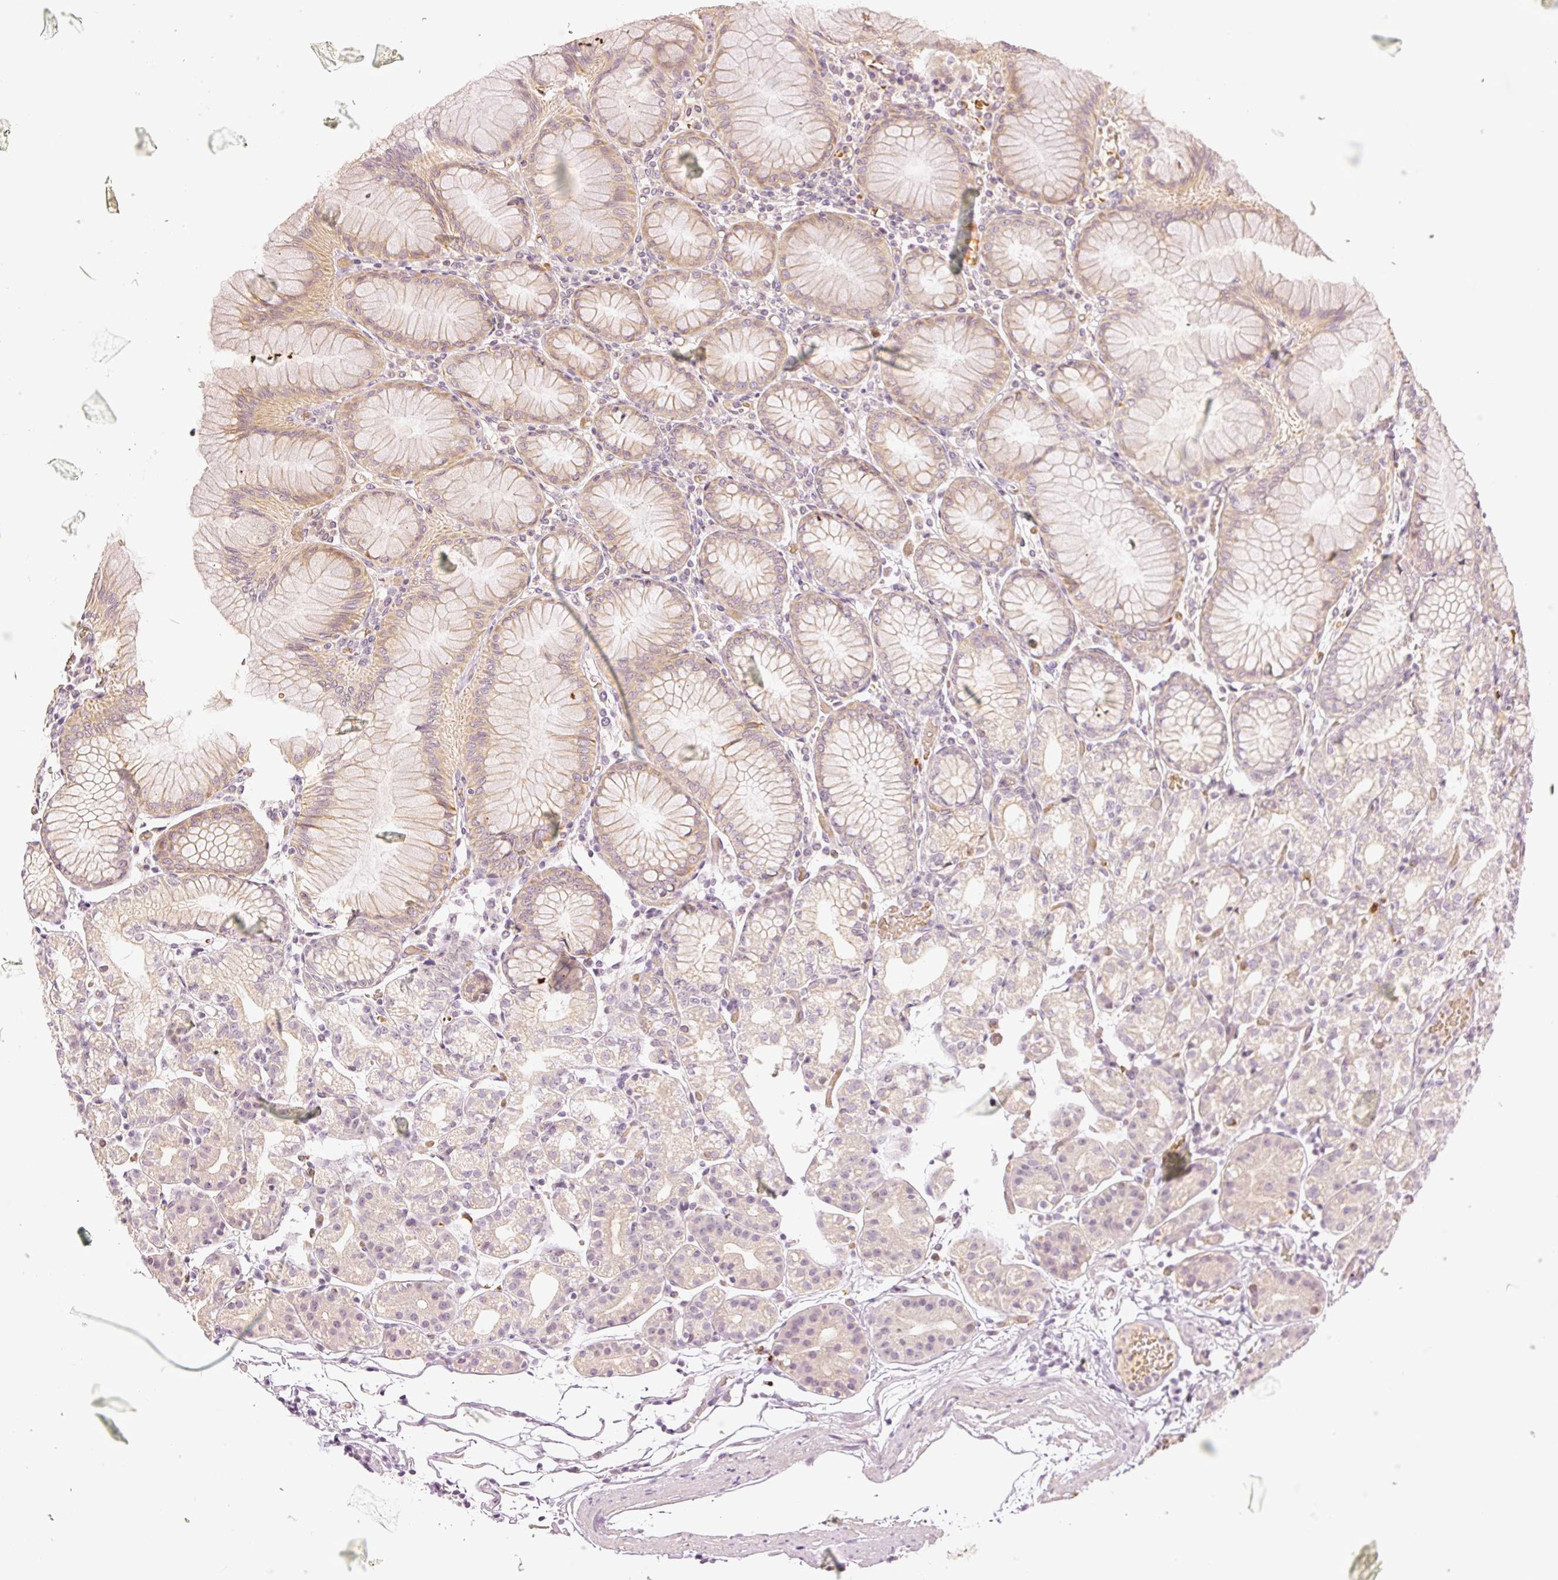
{"staining": {"intensity": "weak", "quantity": "25%-75%", "location": "cytoplasmic/membranous"}, "tissue": "stomach", "cell_type": "Glandular cells", "image_type": "normal", "snomed": [{"axis": "morphology", "description": "Normal tissue, NOS"}, {"axis": "topography", "description": "Stomach"}], "caption": "DAB (3,3'-diaminobenzidine) immunohistochemical staining of normal stomach shows weak cytoplasmic/membranous protein staining in approximately 25%-75% of glandular cells. (IHC, brightfield microscopy, high magnification).", "gene": "GZMA", "patient": {"sex": "female", "age": 57}}